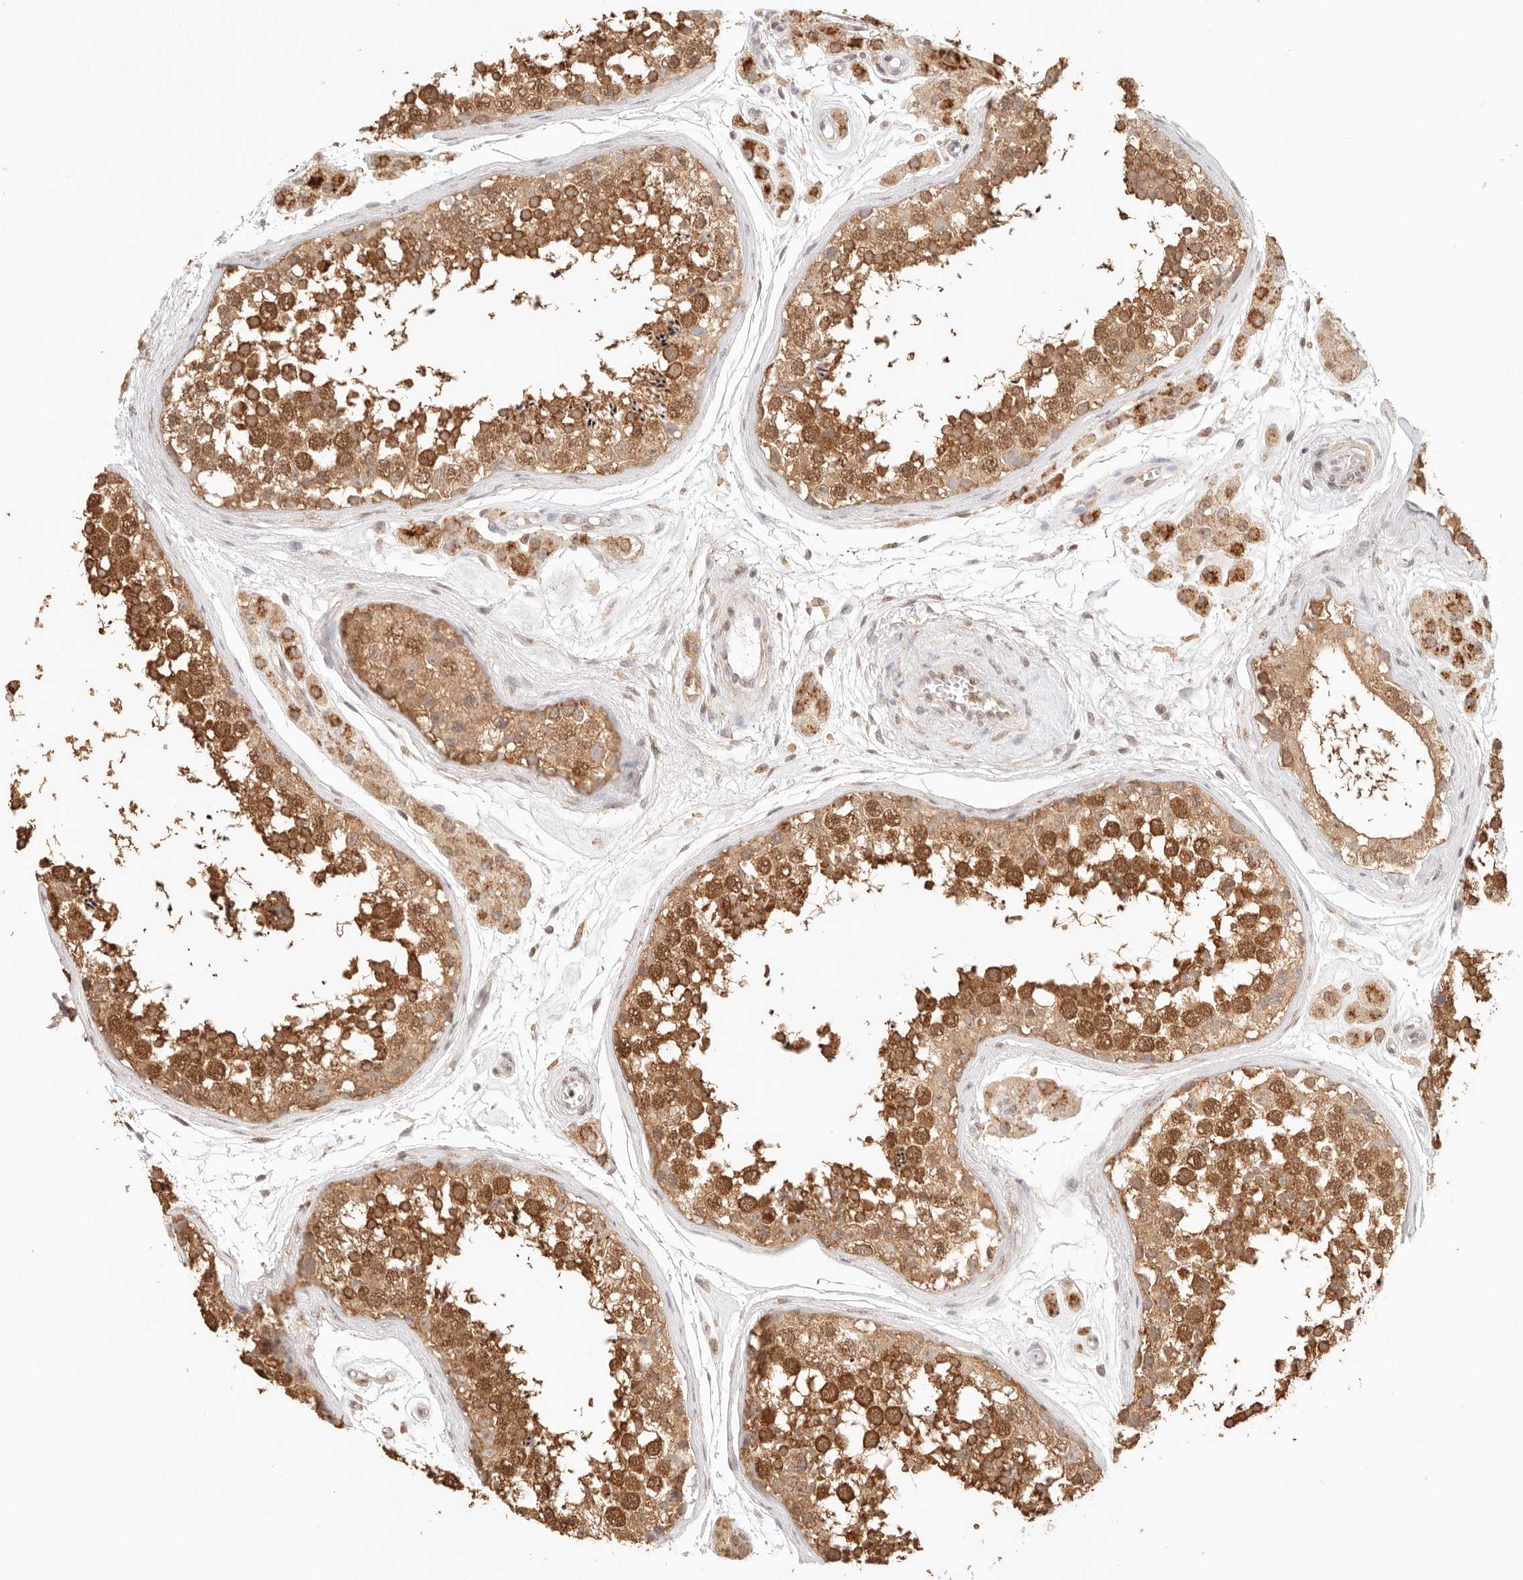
{"staining": {"intensity": "moderate", "quantity": ">75%", "location": "cytoplasmic/membranous,nuclear"}, "tissue": "testis", "cell_type": "Cells in seminiferous ducts", "image_type": "normal", "snomed": [{"axis": "morphology", "description": "Normal tissue, NOS"}, {"axis": "topography", "description": "Testis"}], "caption": "Immunohistochemical staining of benign human testis exhibits moderate cytoplasmic/membranous,nuclear protein expression in approximately >75% of cells in seminiferous ducts. (Stains: DAB in brown, nuclei in blue, Microscopy: brightfield microscopy at high magnification).", "gene": "IL1R2", "patient": {"sex": "male", "age": 56}}